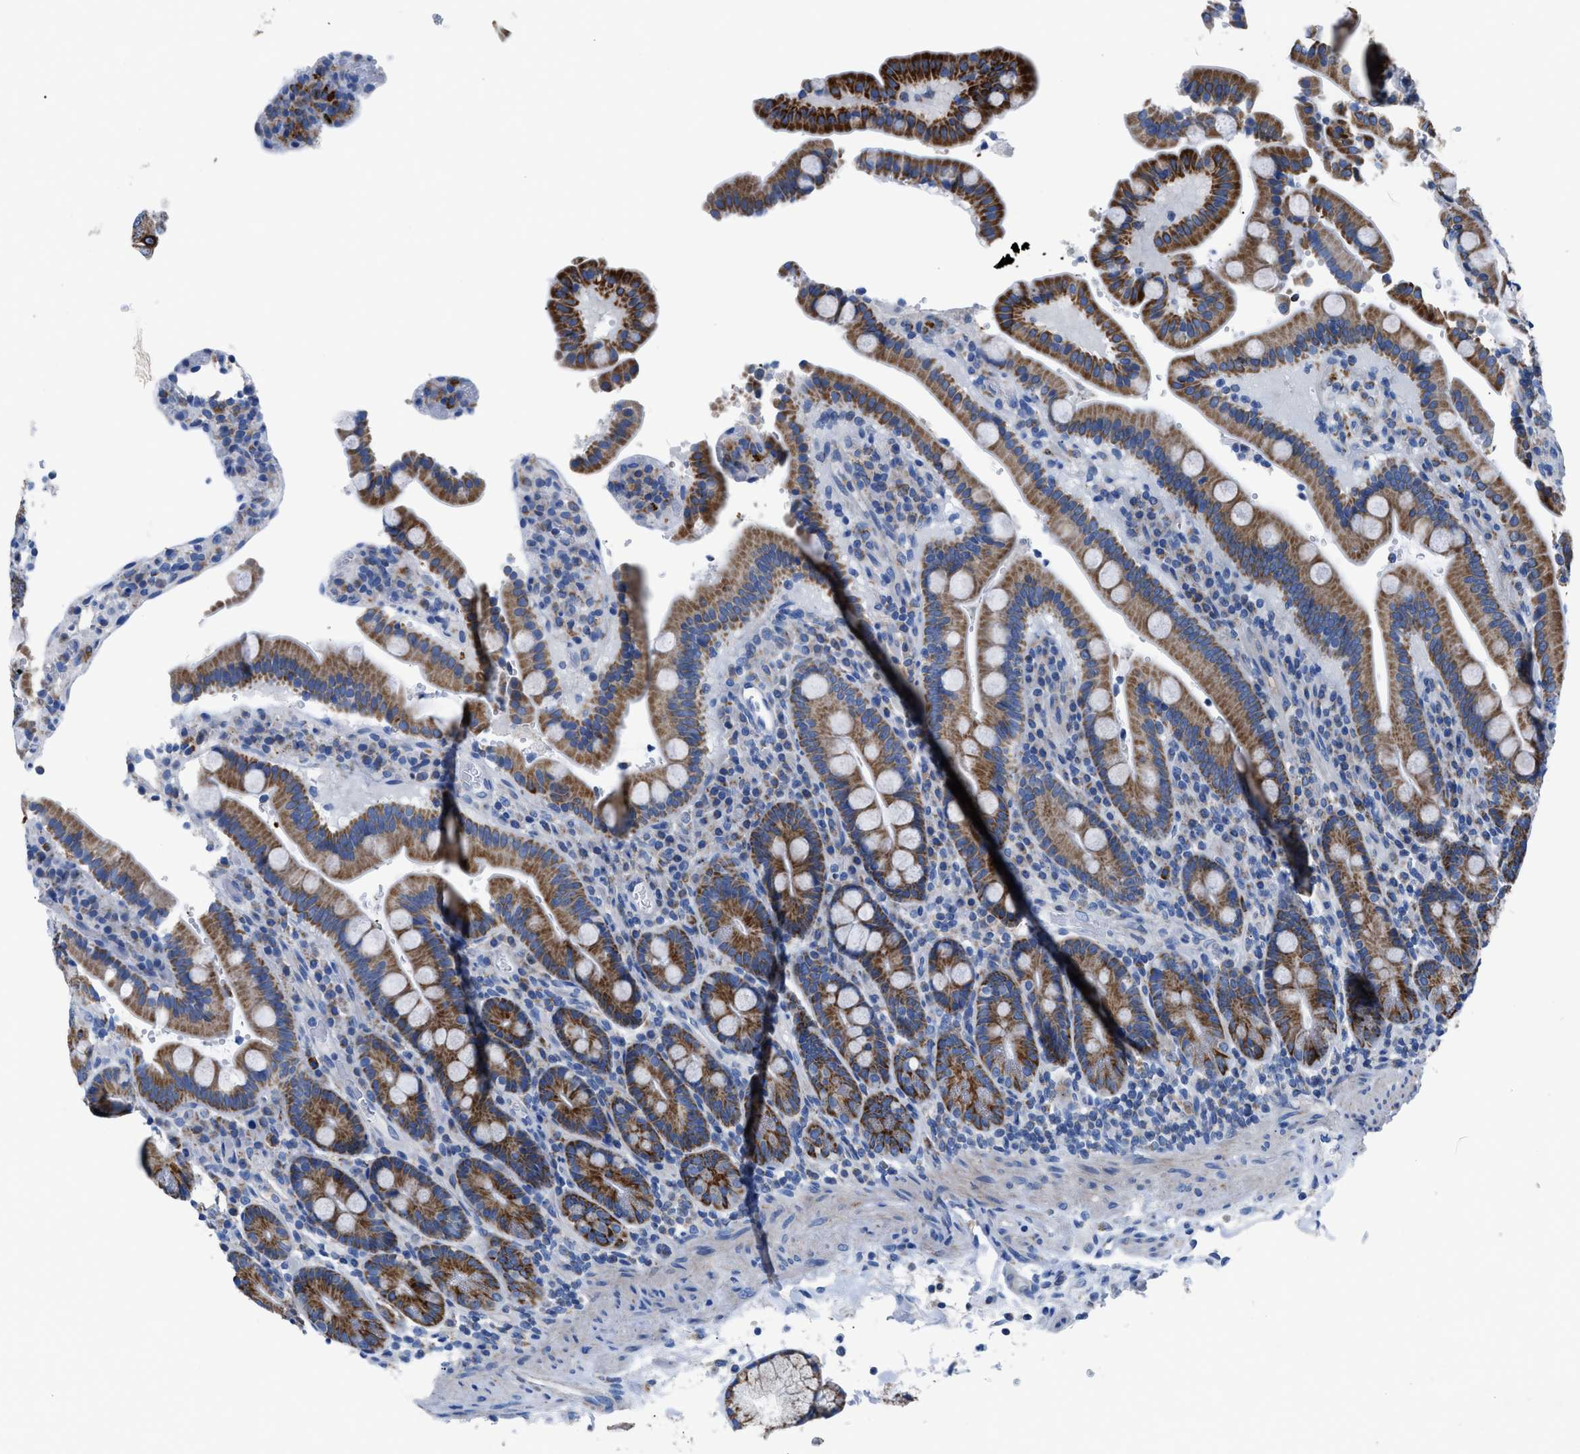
{"staining": {"intensity": "strong", "quantity": ">75%", "location": "cytoplasmic/membranous"}, "tissue": "duodenum", "cell_type": "Glandular cells", "image_type": "normal", "snomed": [{"axis": "morphology", "description": "Normal tissue, NOS"}, {"axis": "topography", "description": "Small intestine, NOS"}], "caption": "A high amount of strong cytoplasmic/membranous expression is identified in about >75% of glandular cells in benign duodenum.", "gene": "ZDHHC3", "patient": {"sex": "female", "age": 71}}